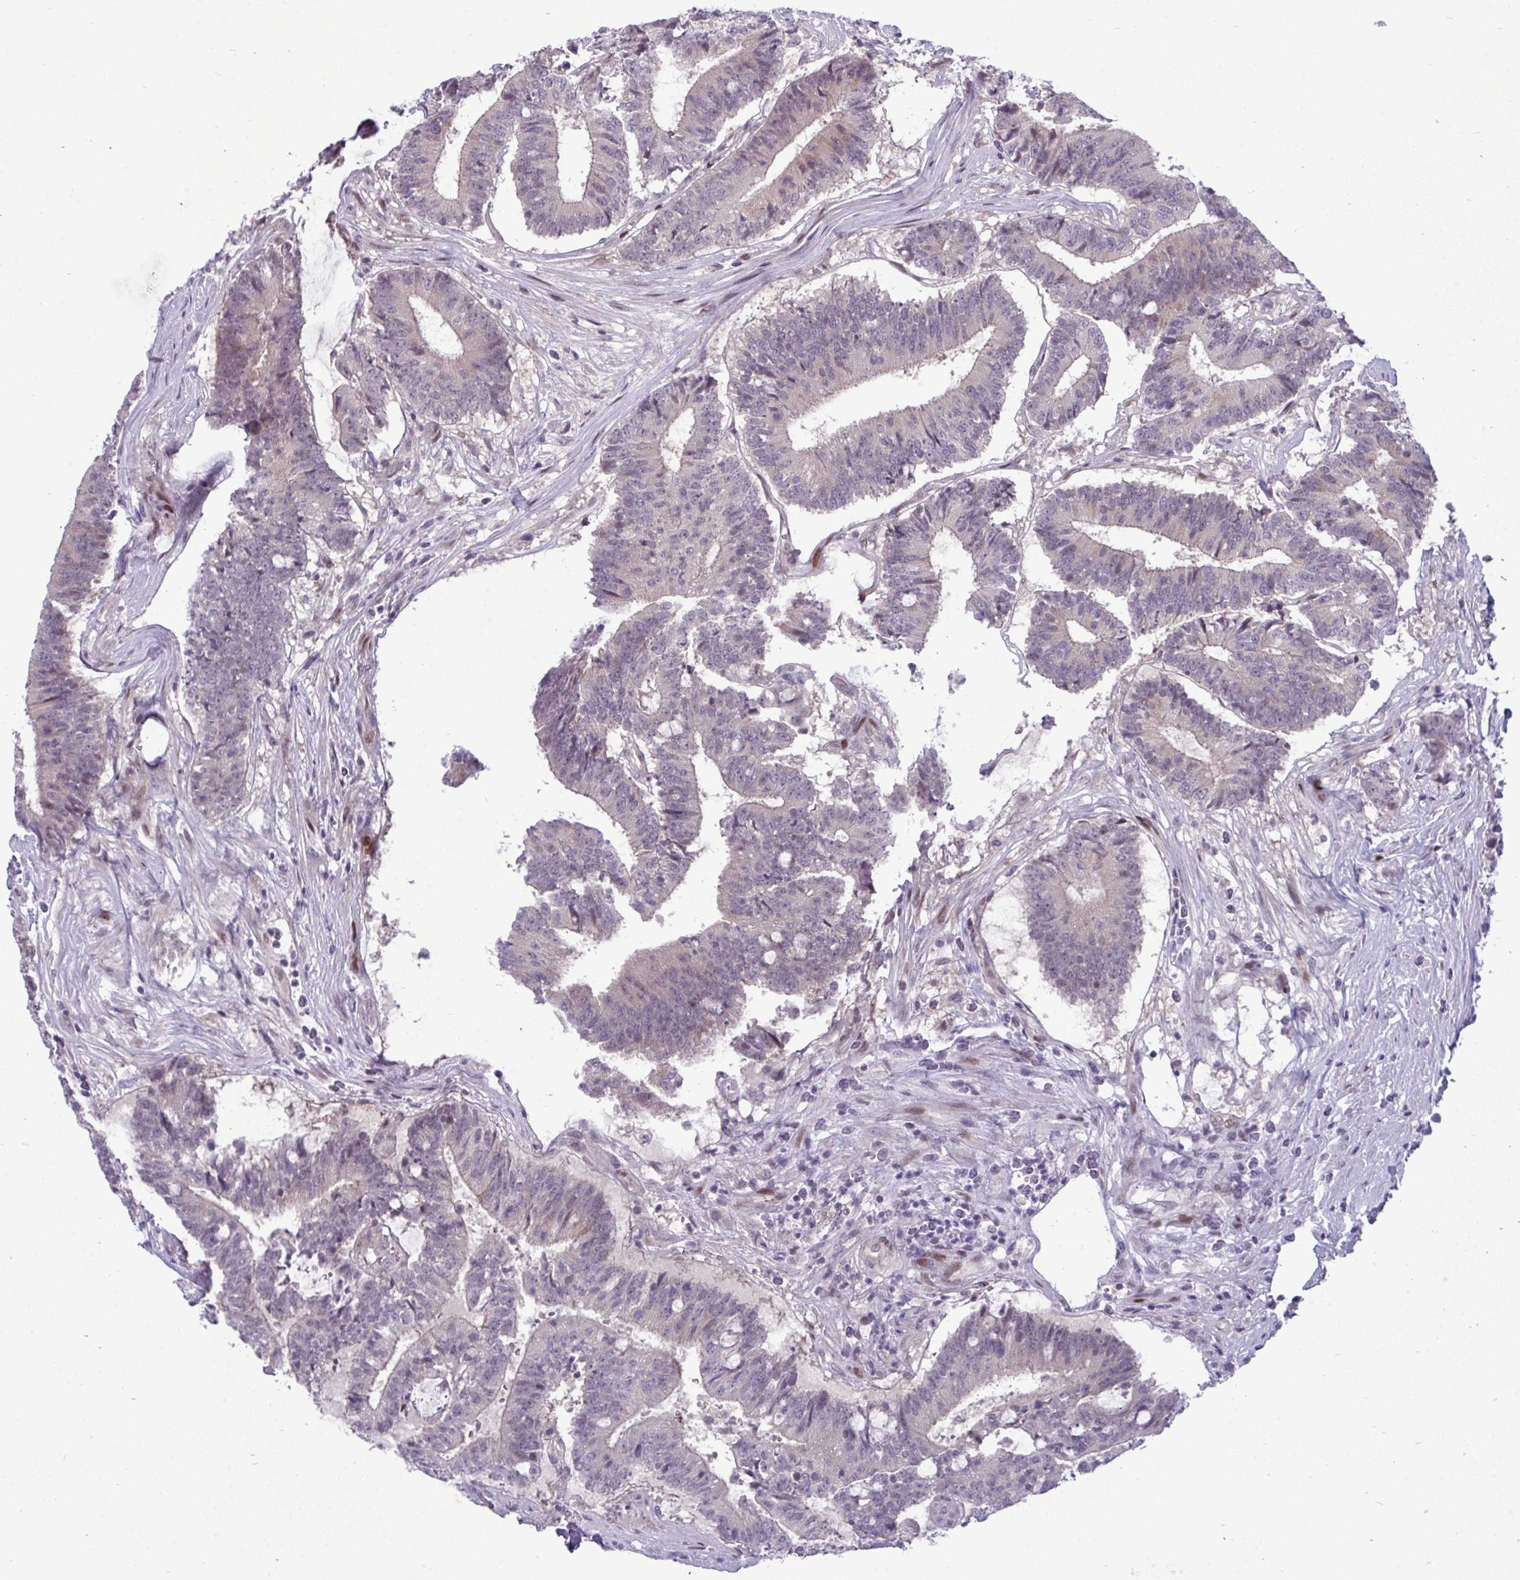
{"staining": {"intensity": "negative", "quantity": "none", "location": "none"}, "tissue": "colorectal cancer", "cell_type": "Tumor cells", "image_type": "cancer", "snomed": [{"axis": "morphology", "description": "Adenocarcinoma, NOS"}, {"axis": "topography", "description": "Colon"}], "caption": "Human colorectal cancer (adenocarcinoma) stained for a protein using IHC displays no expression in tumor cells.", "gene": "TAB1", "patient": {"sex": "female", "age": 43}}